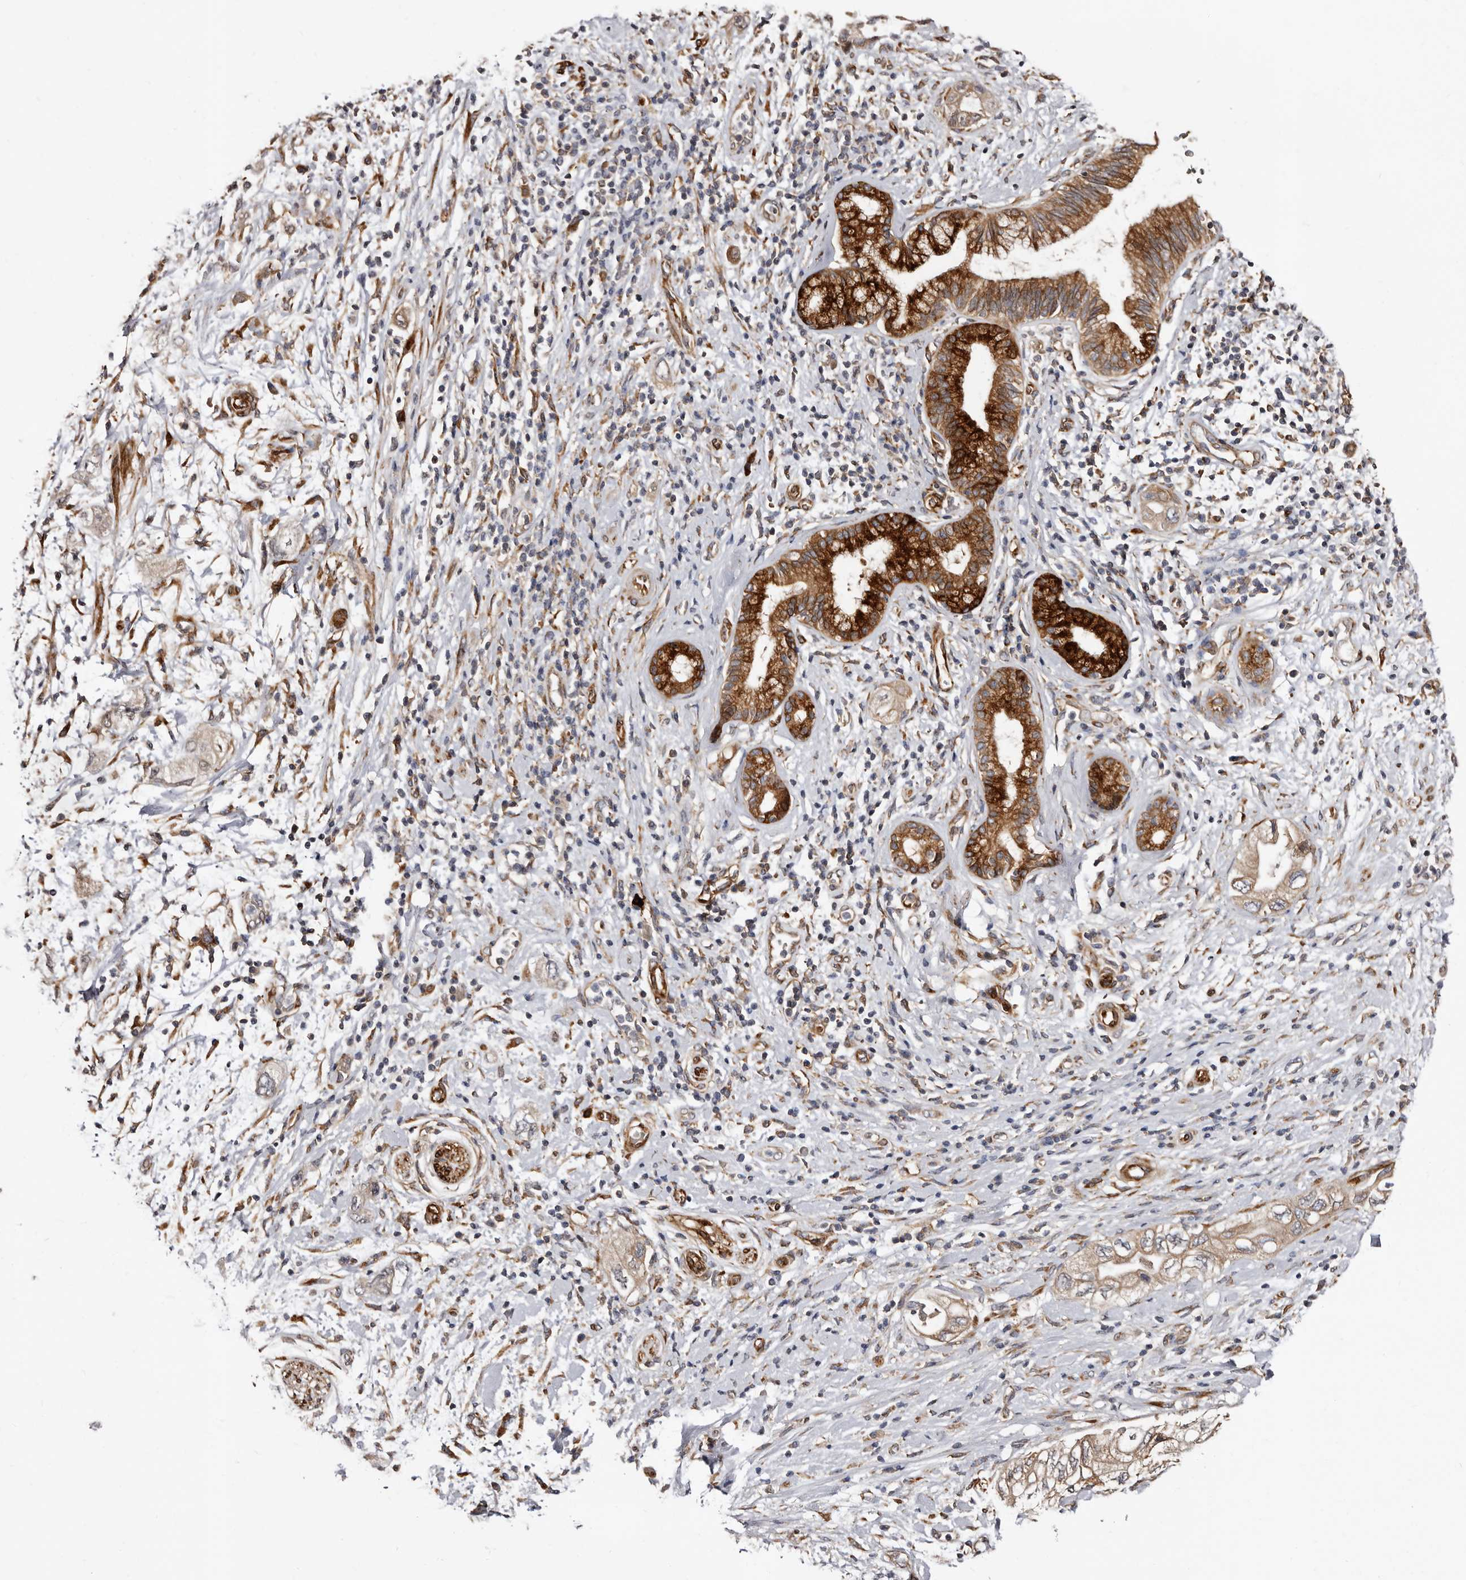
{"staining": {"intensity": "weak", "quantity": "25%-75%", "location": "cytoplasmic/membranous"}, "tissue": "pancreatic cancer", "cell_type": "Tumor cells", "image_type": "cancer", "snomed": [{"axis": "morphology", "description": "Adenocarcinoma, NOS"}, {"axis": "topography", "description": "Pancreas"}], "caption": "The immunohistochemical stain highlights weak cytoplasmic/membranous positivity in tumor cells of adenocarcinoma (pancreatic) tissue.", "gene": "TBC1D22B", "patient": {"sex": "female", "age": 73}}